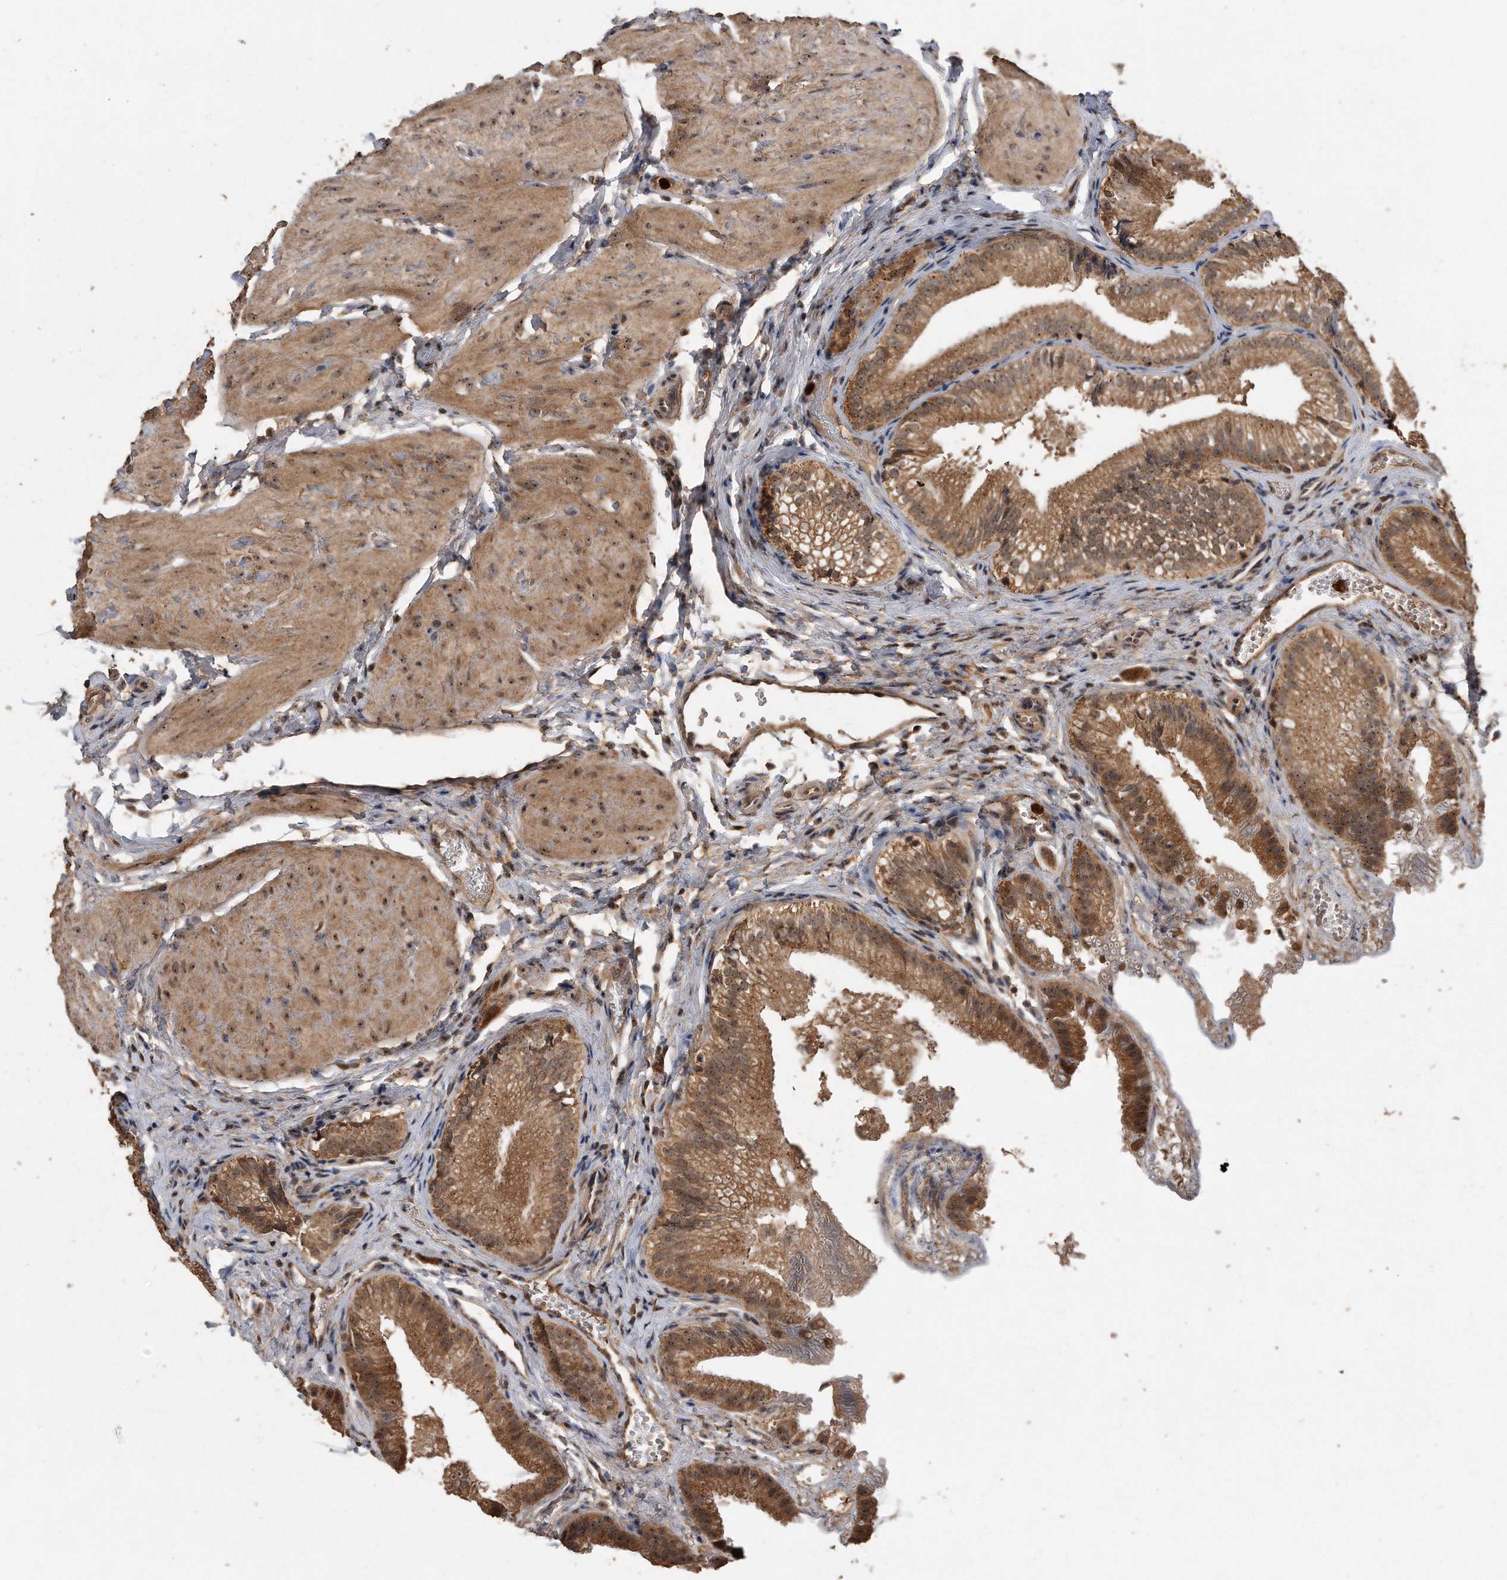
{"staining": {"intensity": "moderate", "quantity": ">75%", "location": "cytoplasmic/membranous,nuclear"}, "tissue": "gallbladder", "cell_type": "Glandular cells", "image_type": "normal", "snomed": [{"axis": "morphology", "description": "Normal tissue, NOS"}, {"axis": "topography", "description": "Gallbladder"}], "caption": "A high-resolution micrograph shows immunohistochemistry (IHC) staining of normal gallbladder, which reveals moderate cytoplasmic/membranous,nuclear positivity in about >75% of glandular cells. Nuclei are stained in blue.", "gene": "PELO", "patient": {"sex": "female", "age": 30}}